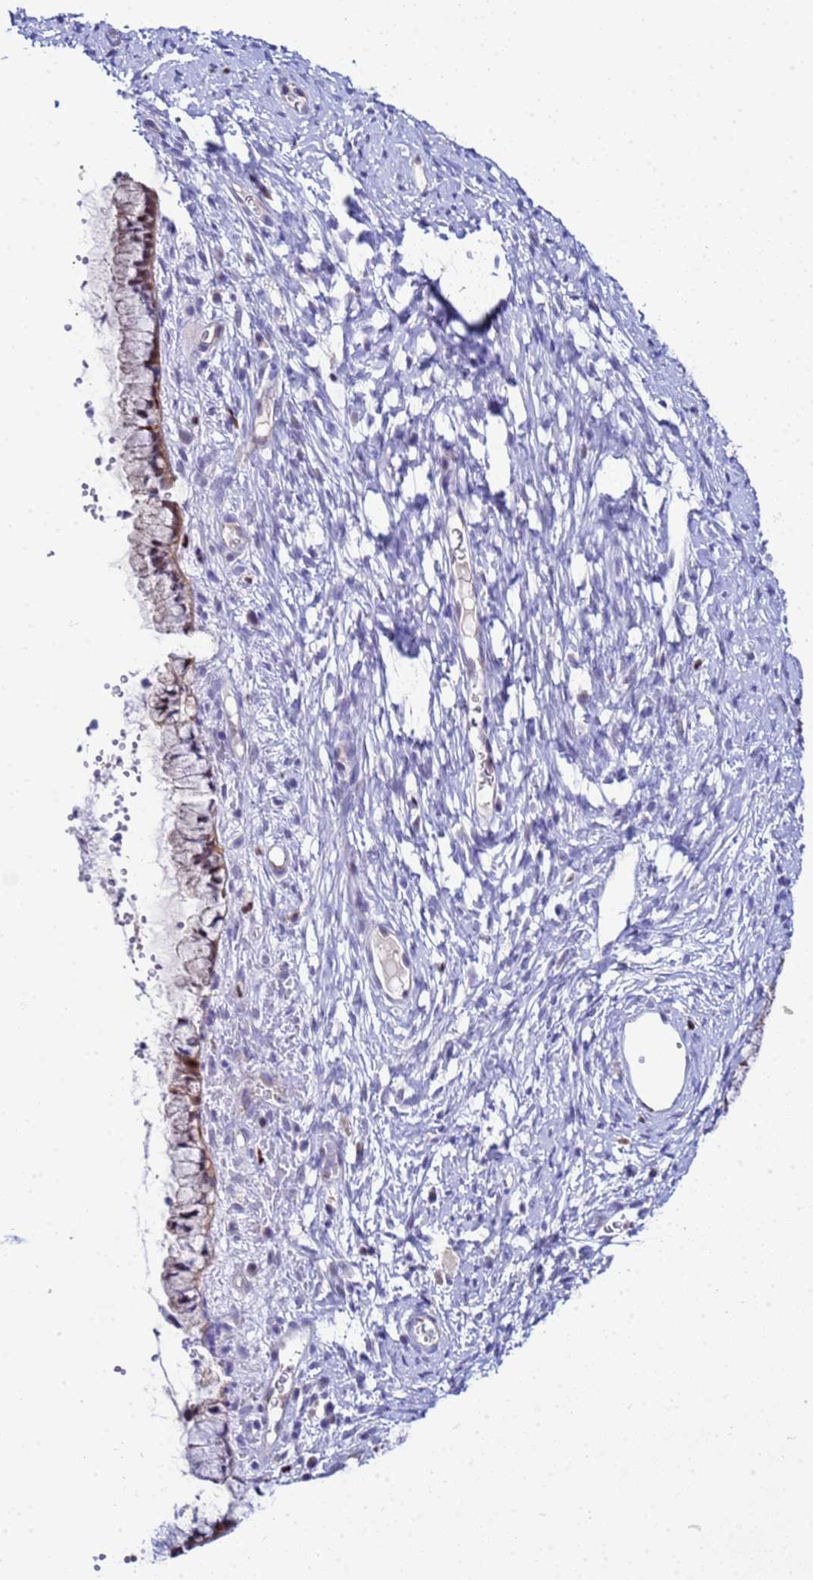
{"staining": {"intensity": "weak", "quantity": "25%-75%", "location": "cytoplasmic/membranous,nuclear"}, "tissue": "cervix", "cell_type": "Glandular cells", "image_type": "normal", "snomed": [{"axis": "morphology", "description": "Normal tissue, NOS"}, {"axis": "topography", "description": "Cervix"}], "caption": "A brown stain shows weak cytoplasmic/membranous,nuclear staining of a protein in glandular cells of benign cervix. The protein of interest is shown in brown color, while the nuclei are stained blue.", "gene": "SLC25A37", "patient": {"sex": "female", "age": 42}}